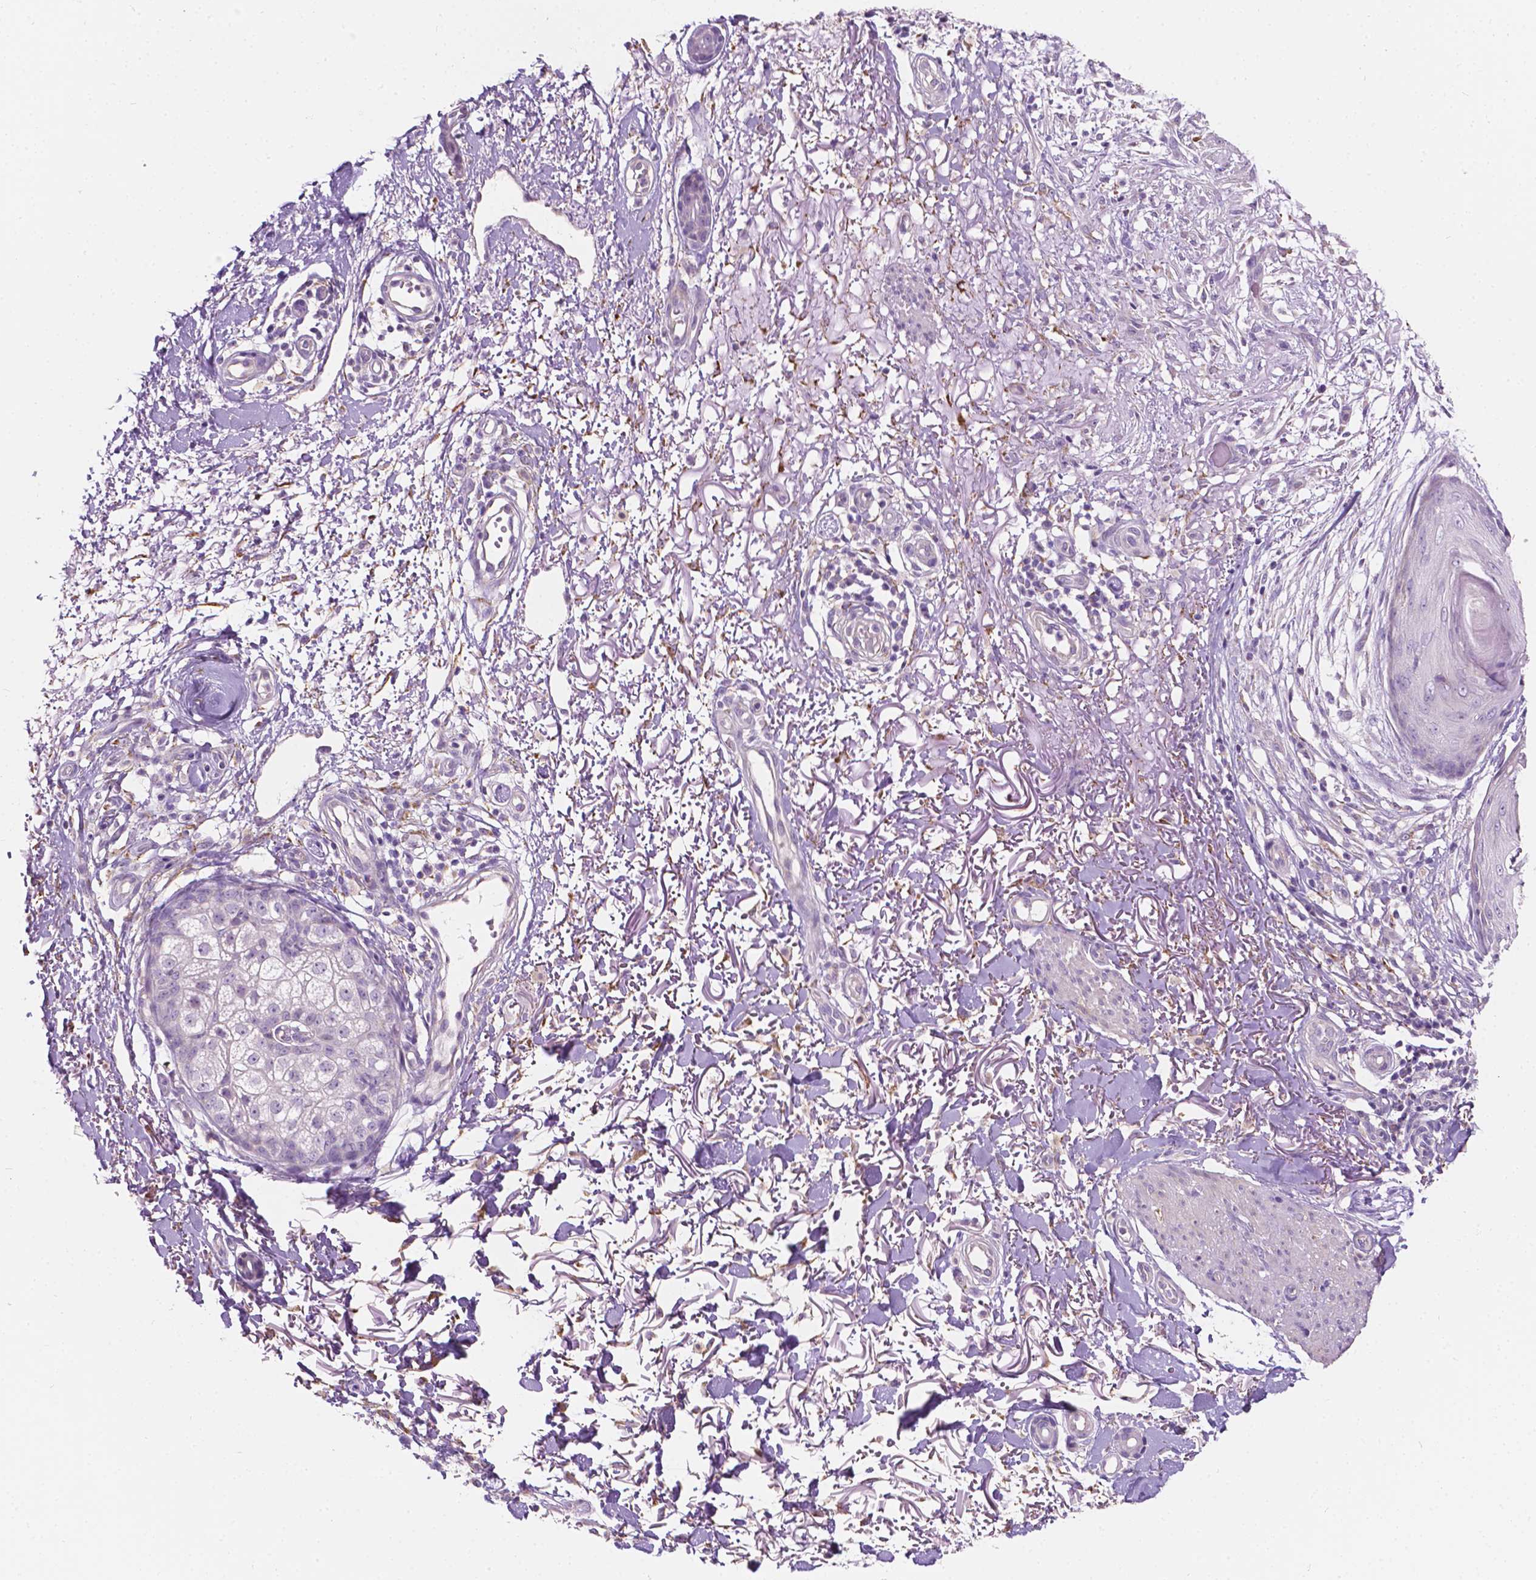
{"staining": {"intensity": "negative", "quantity": "none", "location": "none"}, "tissue": "skin cancer", "cell_type": "Tumor cells", "image_type": "cancer", "snomed": [{"axis": "morphology", "description": "Basal cell carcinoma"}, {"axis": "topography", "description": "Skin"}], "caption": "An immunohistochemistry photomicrograph of skin cancer (basal cell carcinoma) is shown. There is no staining in tumor cells of skin cancer (basal cell carcinoma). (IHC, brightfield microscopy, high magnification).", "gene": "NOS1AP", "patient": {"sex": "male", "age": 74}}